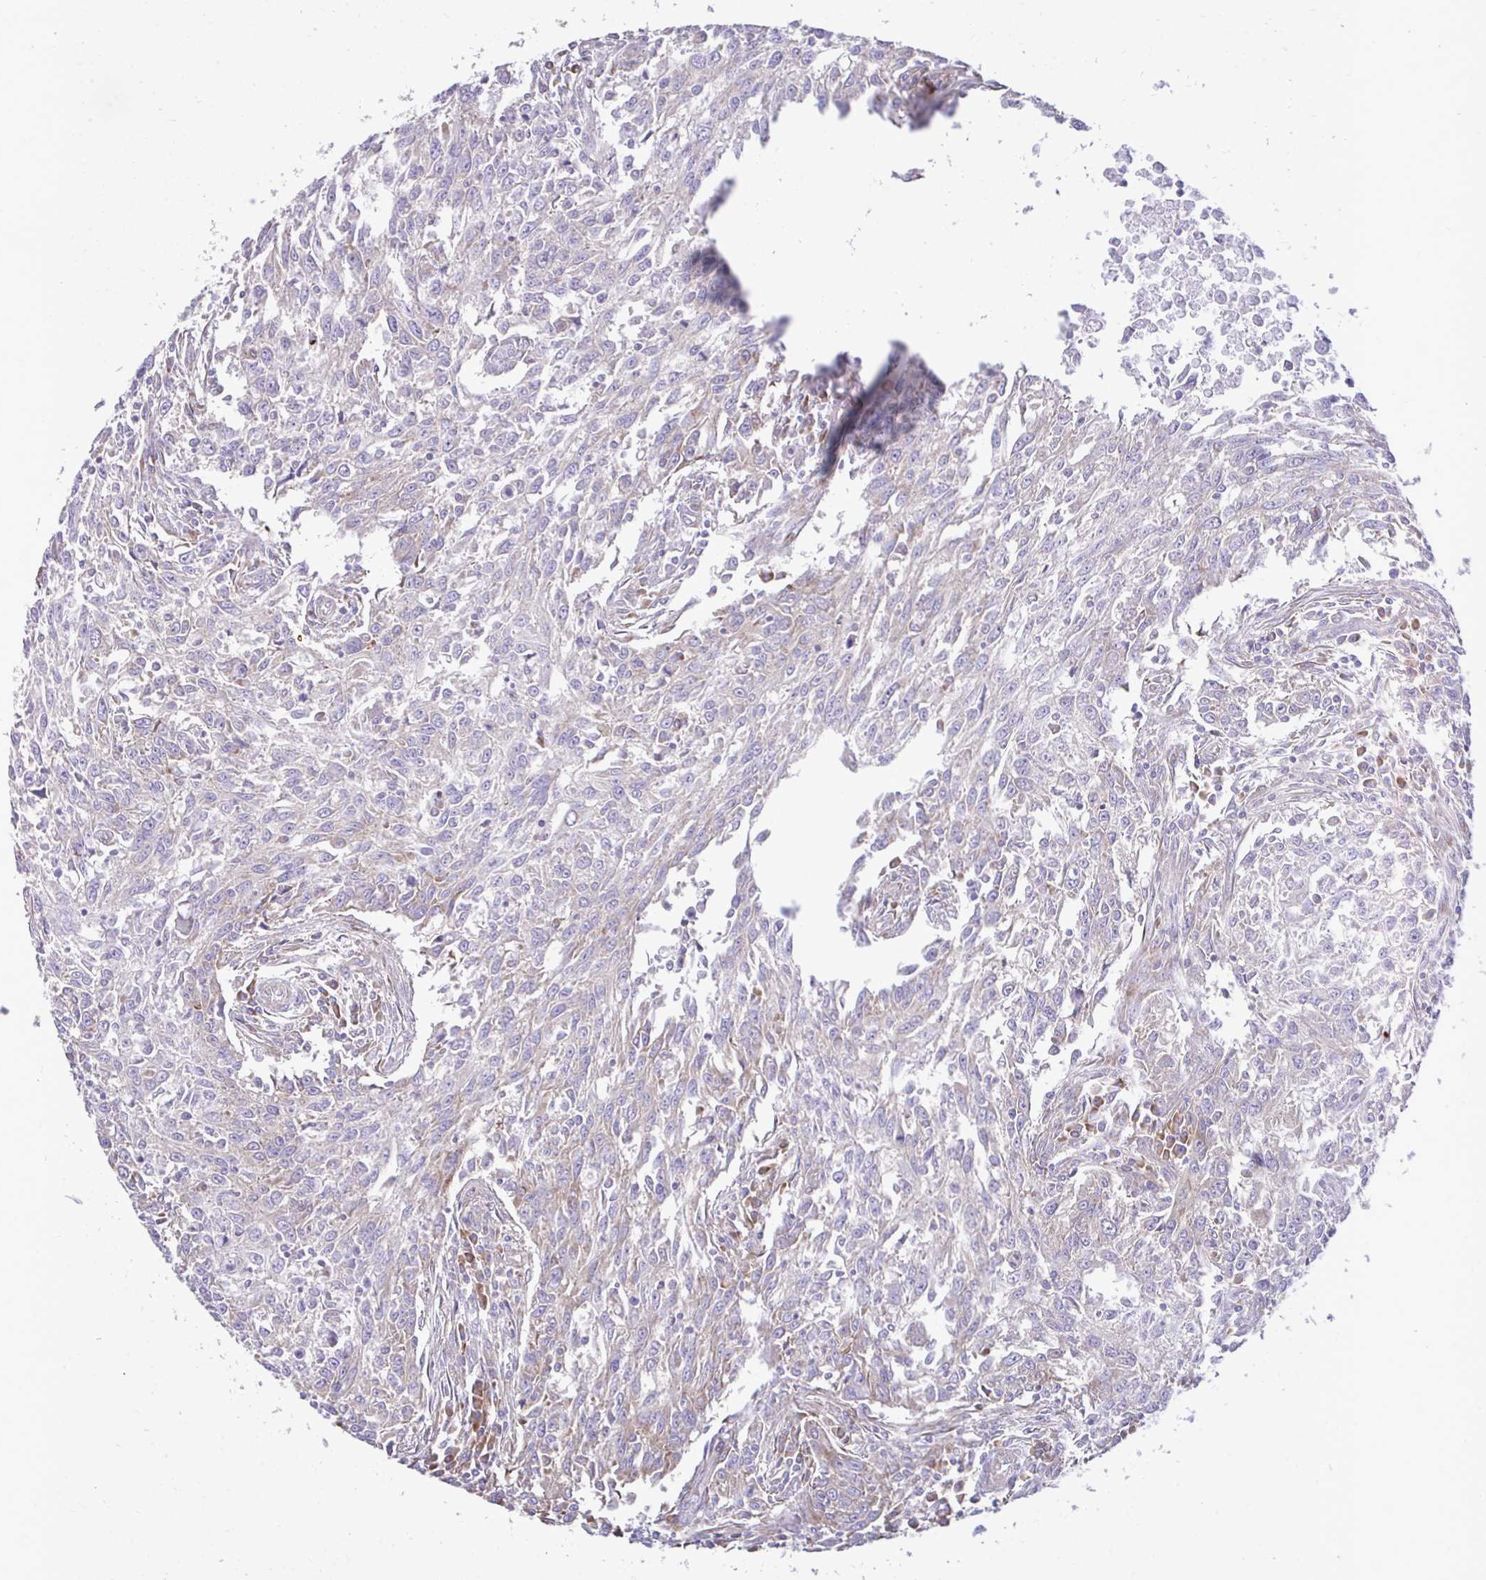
{"staining": {"intensity": "weak", "quantity": "<25%", "location": "cytoplasmic/membranous"}, "tissue": "breast cancer", "cell_type": "Tumor cells", "image_type": "cancer", "snomed": [{"axis": "morphology", "description": "Duct carcinoma"}, {"axis": "topography", "description": "Breast"}], "caption": "A high-resolution image shows IHC staining of invasive ductal carcinoma (breast), which displays no significant positivity in tumor cells.", "gene": "RPS15", "patient": {"sex": "female", "age": 50}}